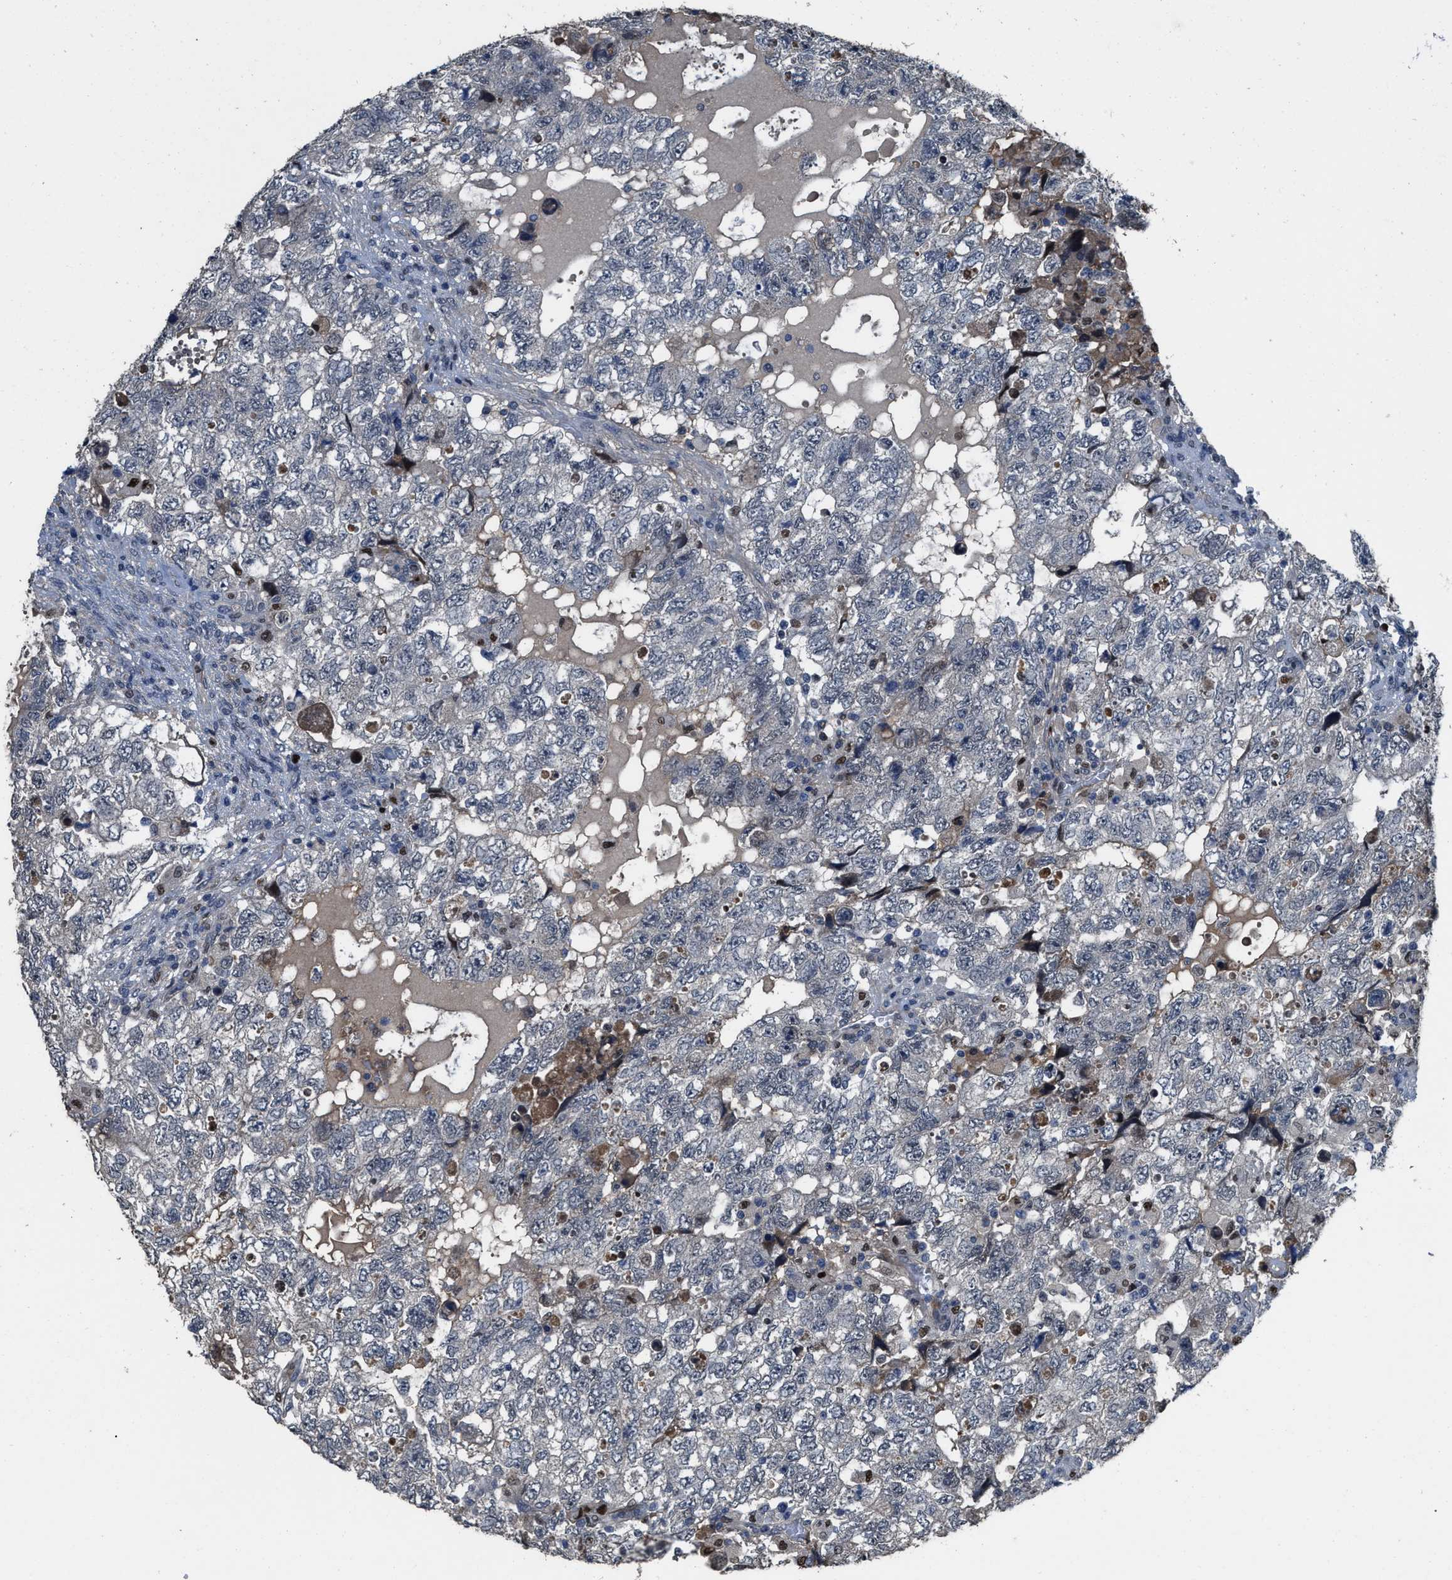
{"staining": {"intensity": "negative", "quantity": "none", "location": "none"}, "tissue": "testis cancer", "cell_type": "Tumor cells", "image_type": "cancer", "snomed": [{"axis": "morphology", "description": "Carcinoma, Embryonal, NOS"}, {"axis": "topography", "description": "Testis"}], "caption": "IHC of human embryonal carcinoma (testis) exhibits no positivity in tumor cells.", "gene": "ZNF20", "patient": {"sex": "male", "age": 36}}